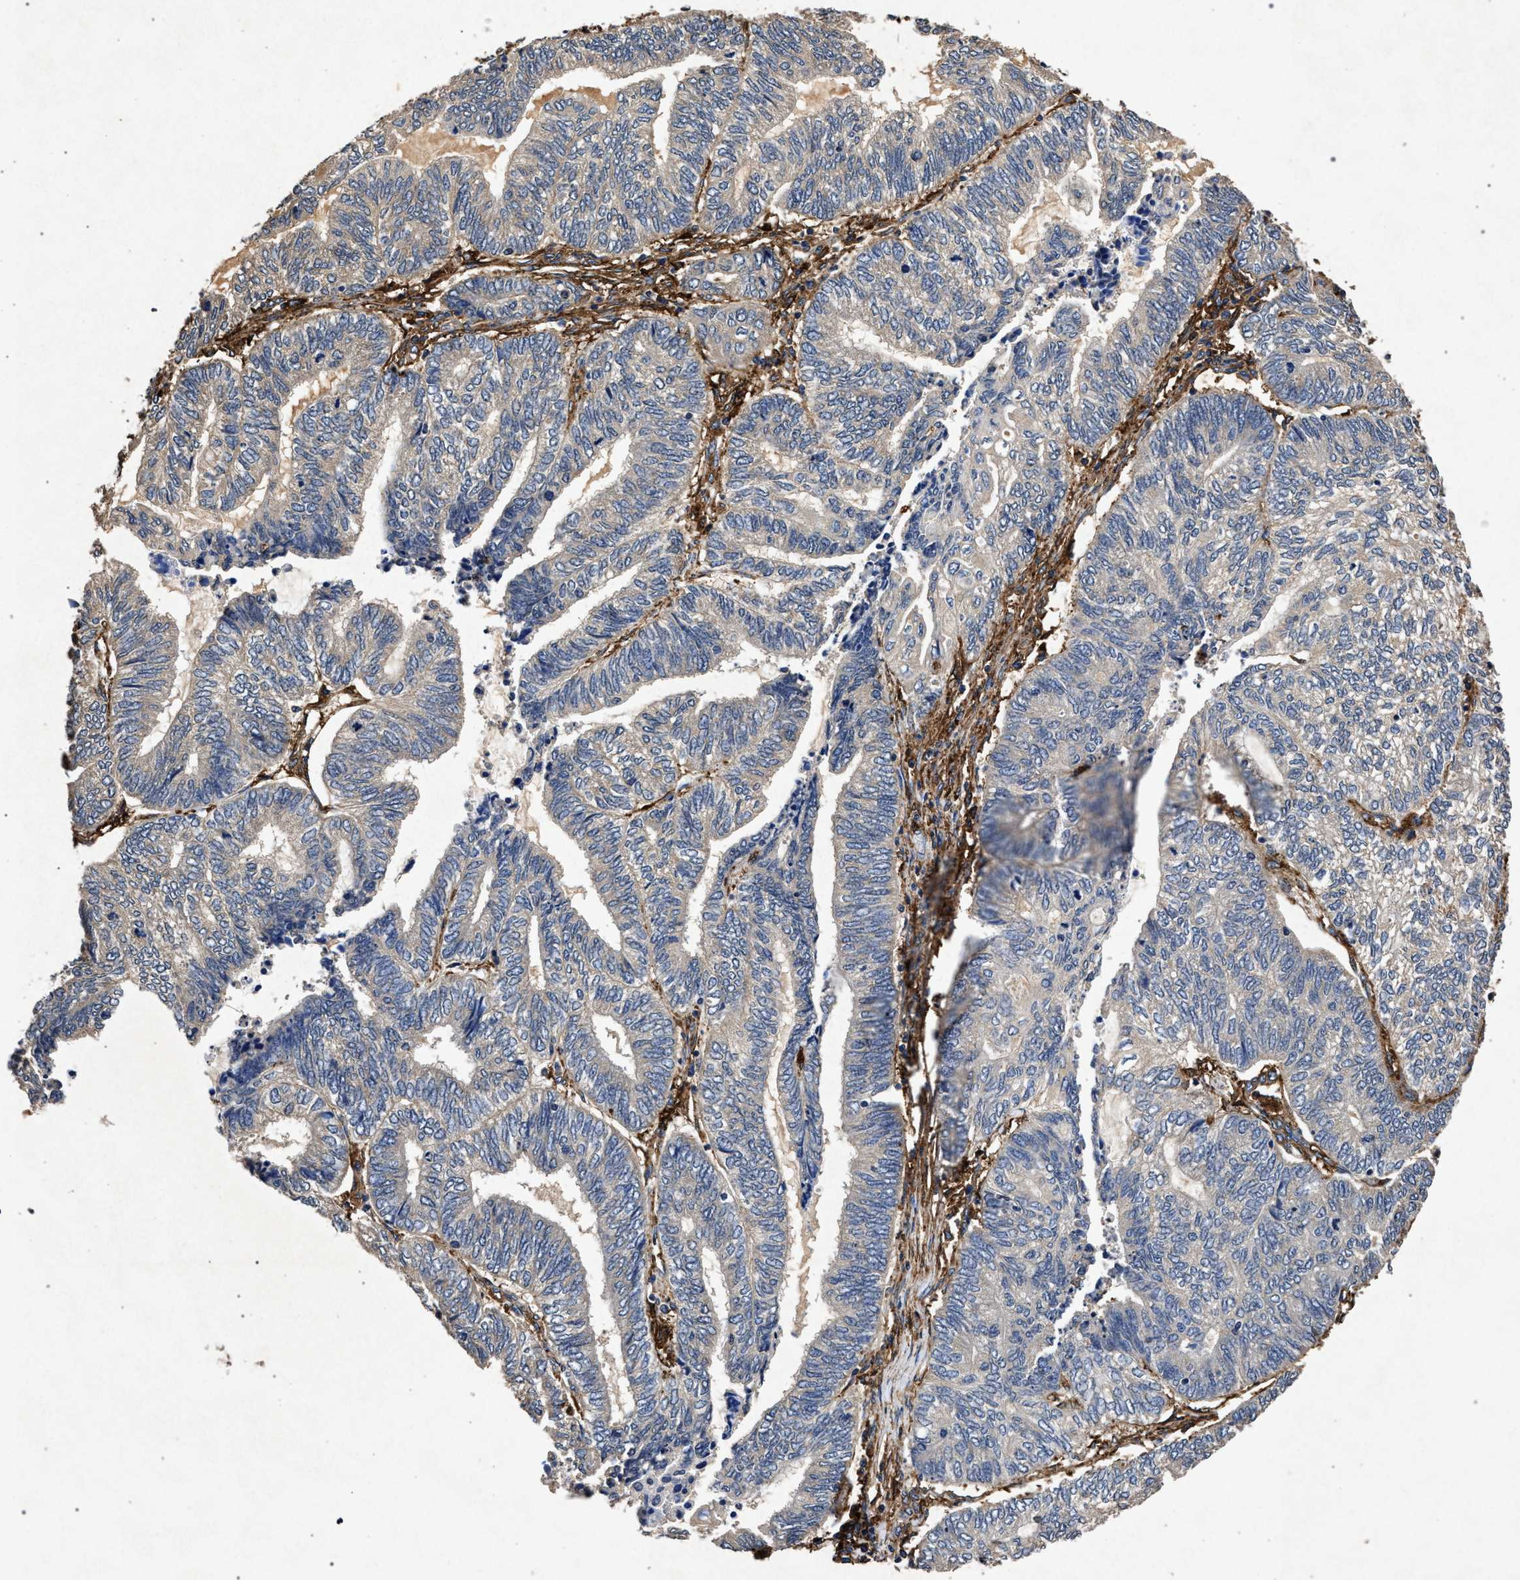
{"staining": {"intensity": "moderate", "quantity": "<25%", "location": "cytoplasmic/membranous"}, "tissue": "endometrial cancer", "cell_type": "Tumor cells", "image_type": "cancer", "snomed": [{"axis": "morphology", "description": "Adenocarcinoma, NOS"}, {"axis": "topography", "description": "Uterus"}, {"axis": "topography", "description": "Endometrium"}], "caption": "Brown immunohistochemical staining in human endometrial cancer displays moderate cytoplasmic/membranous staining in approximately <25% of tumor cells.", "gene": "MARCKS", "patient": {"sex": "female", "age": 70}}